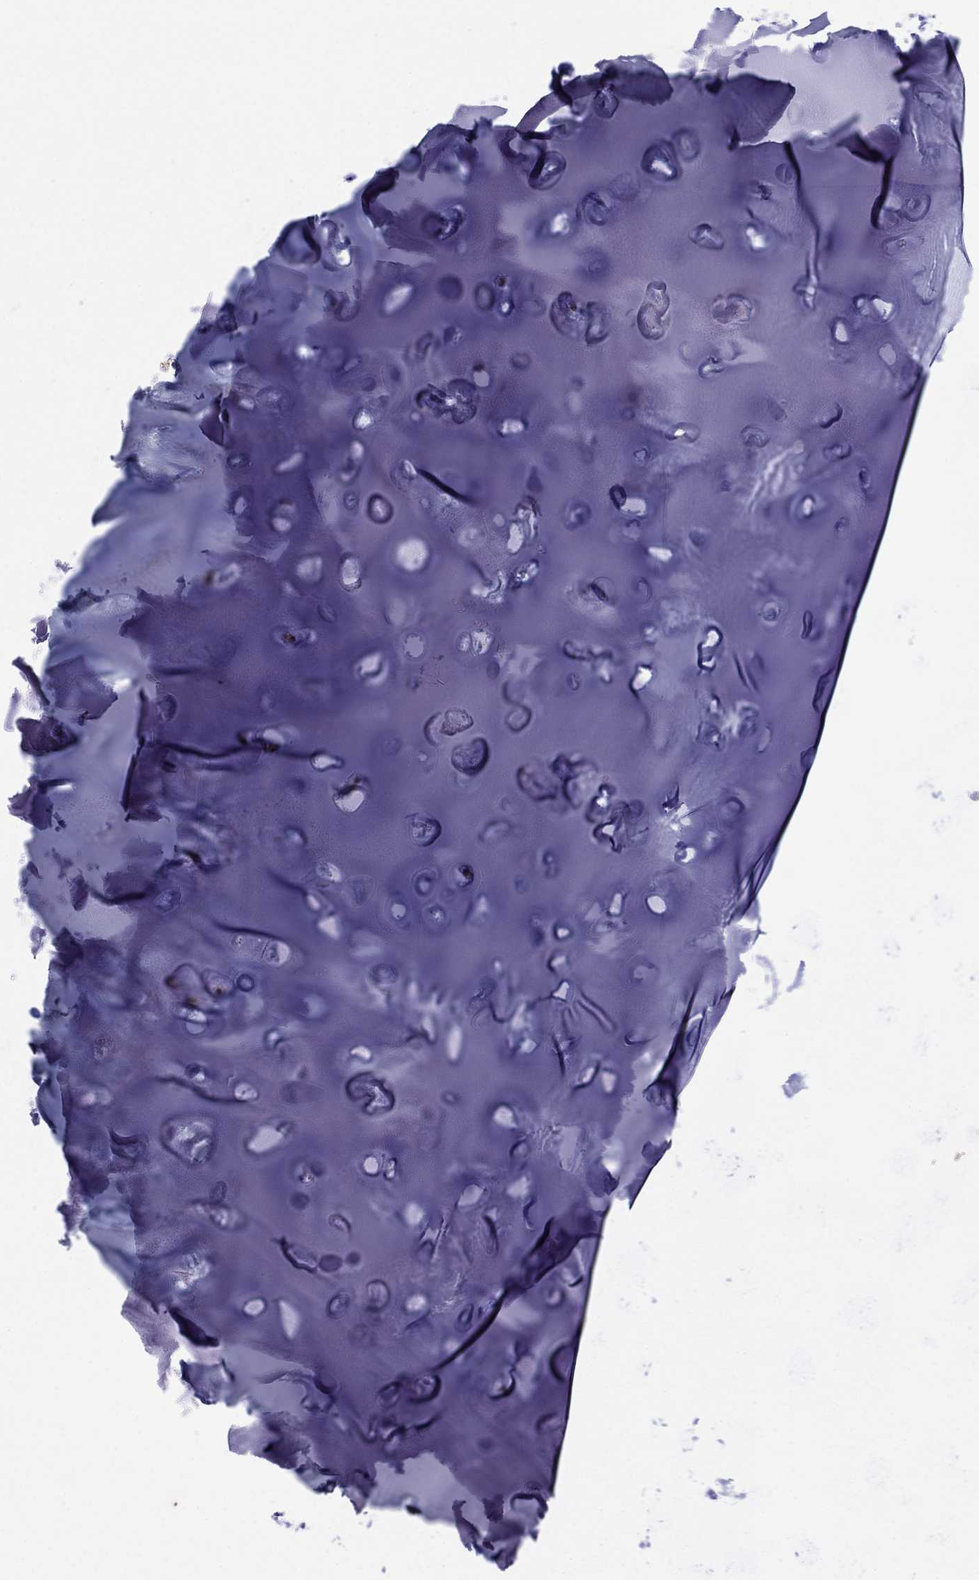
{"staining": {"intensity": "negative", "quantity": "none", "location": "none"}, "tissue": "soft tissue", "cell_type": "Chondrocytes", "image_type": "normal", "snomed": [{"axis": "morphology", "description": "Normal tissue, NOS"}, {"axis": "morphology", "description": "Squamous cell carcinoma, NOS"}, {"axis": "topography", "description": "Cartilage tissue"}, {"axis": "topography", "description": "Lung"}], "caption": "IHC of normal human soft tissue demonstrates no positivity in chondrocytes.", "gene": "PSMC1", "patient": {"sex": "male", "age": 66}}